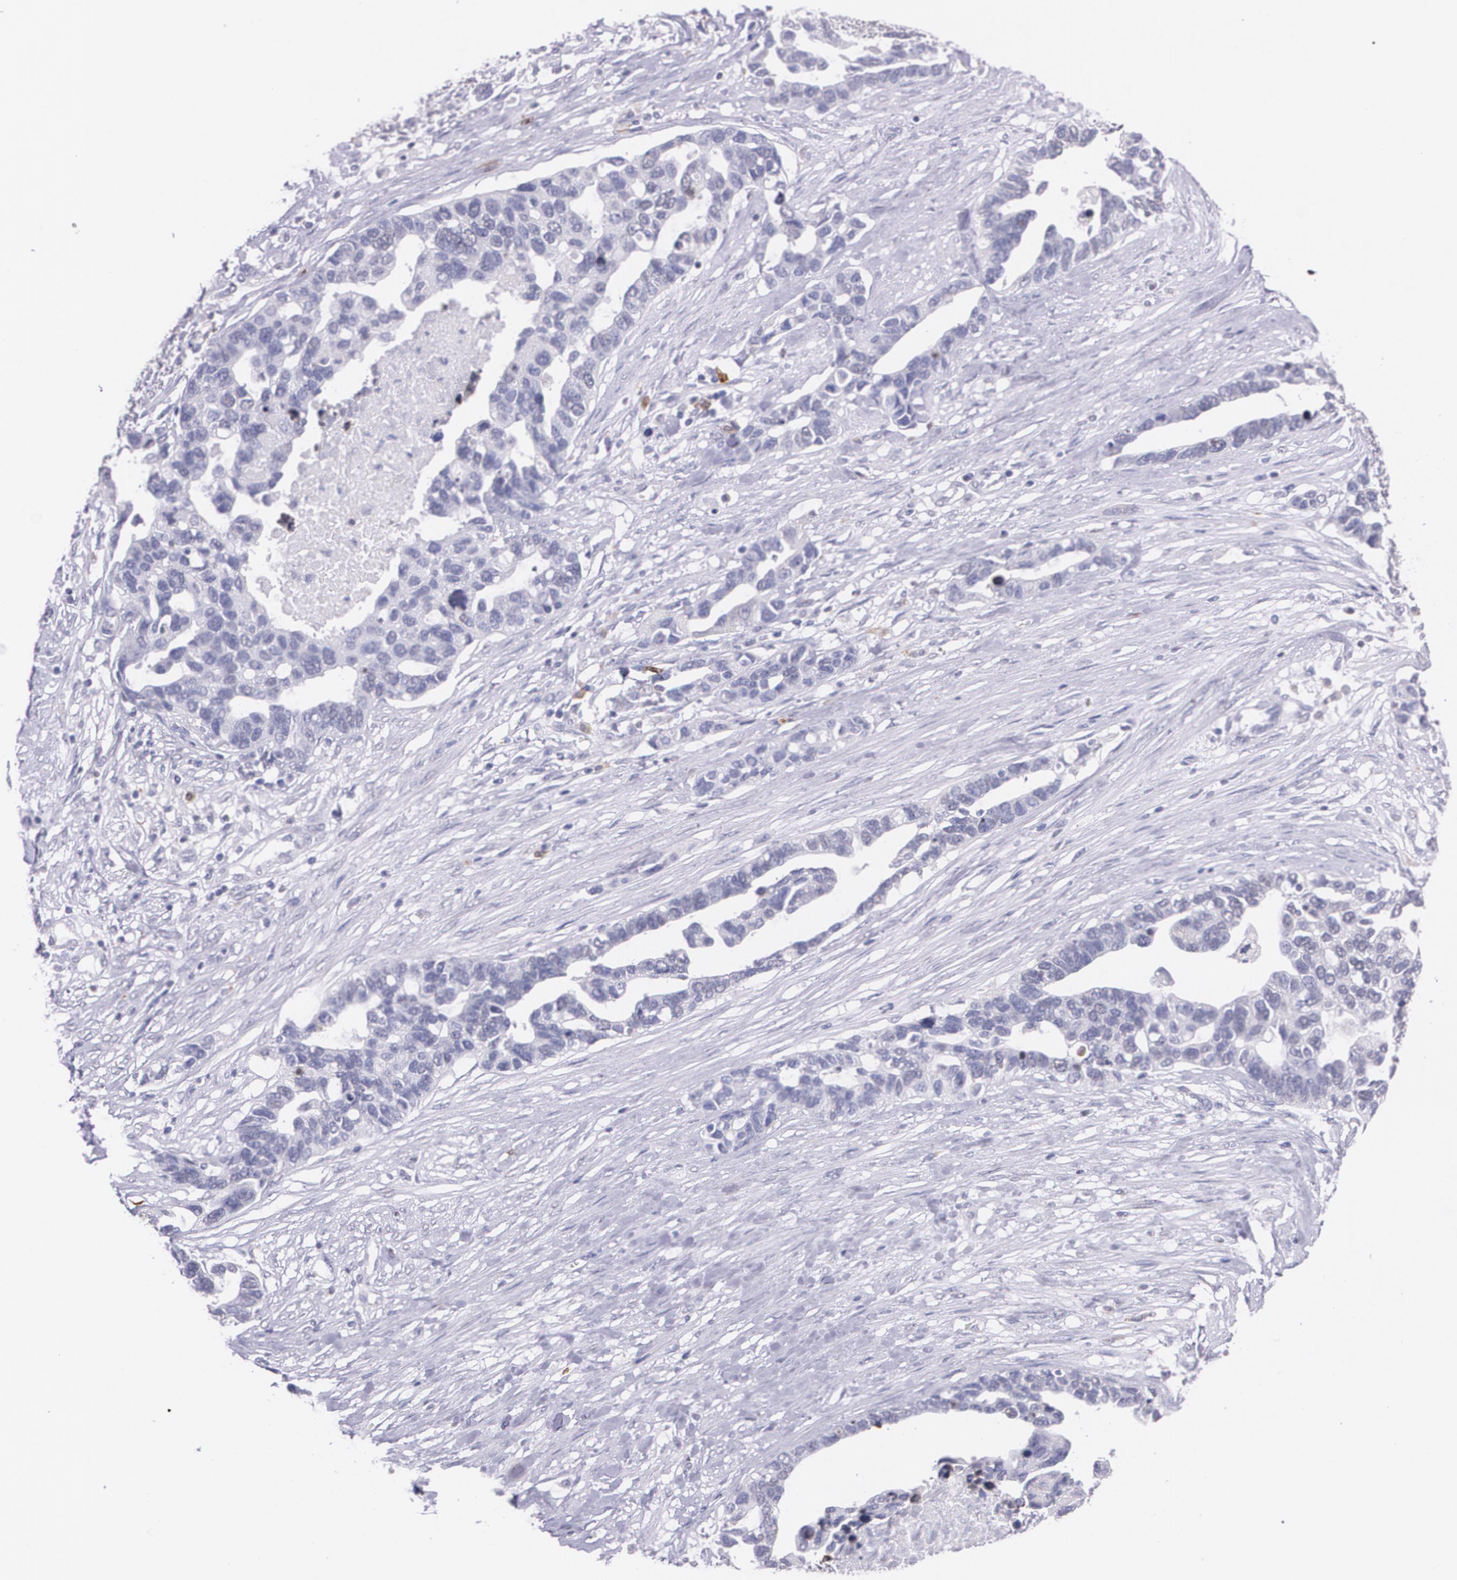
{"staining": {"intensity": "negative", "quantity": "none", "location": "none"}, "tissue": "ovarian cancer", "cell_type": "Tumor cells", "image_type": "cancer", "snomed": [{"axis": "morphology", "description": "Cystadenocarcinoma, serous, NOS"}, {"axis": "topography", "description": "Ovary"}], "caption": "An immunohistochemistry (IHC) photomicrograph of ovarian cancer is shown. There is no staining in tumor cells of ovarian cancer. The staining was performed using DAB (3,3'-diaminobenzidine) to visualize the protein expression in brown, while the nuclei were stained in blue with hematoxylin (Magnification: 20x).", "gene": "RTN1", "patient": {"sex": "female", "age": 54}}